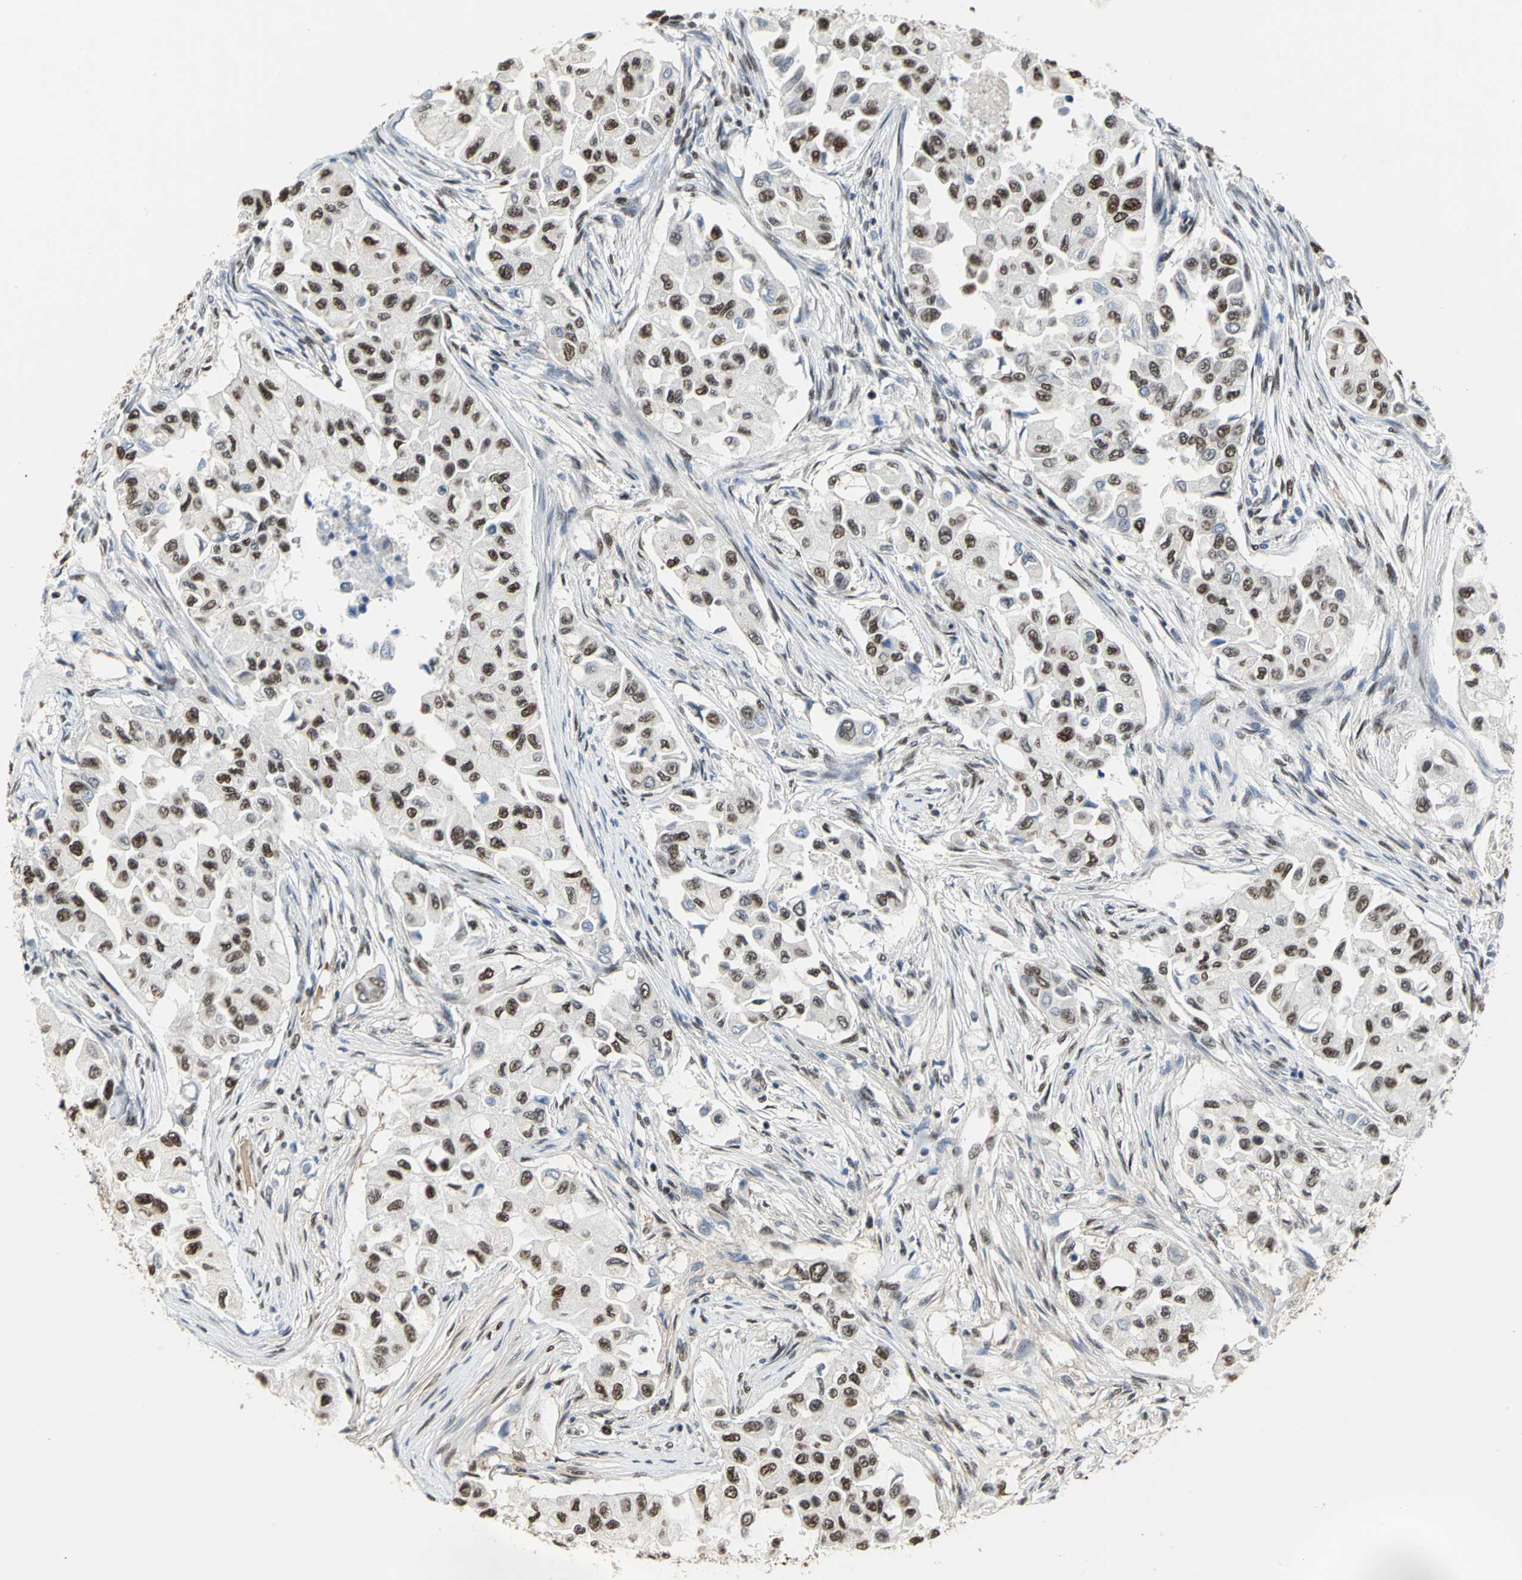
{"staining": {"intensity": "strong", "quantity": ">75%", "location": "nuclear"}, "tissue": "breast cancer", "cell_type": "Tumor cells", "image_type": "cancer", "snomed": [{"axis": "morphology", "description": "Normal tissue, NOS"}, {"axis": "morphology", "description": "Duct carcinoma"}, {"axis": "topography", "description": "Breast"}], "caption": "Strong nuclear expression is present in approximately >75% of tumor cells in intraductal carcinoma (breast). The staining was performed using DAB, with brown indicating positive protein expression. Nuclei are stained blue with hematoxylin.", "gene": "CCDC88C", "patient": {"sex": "female", "age": 49}}